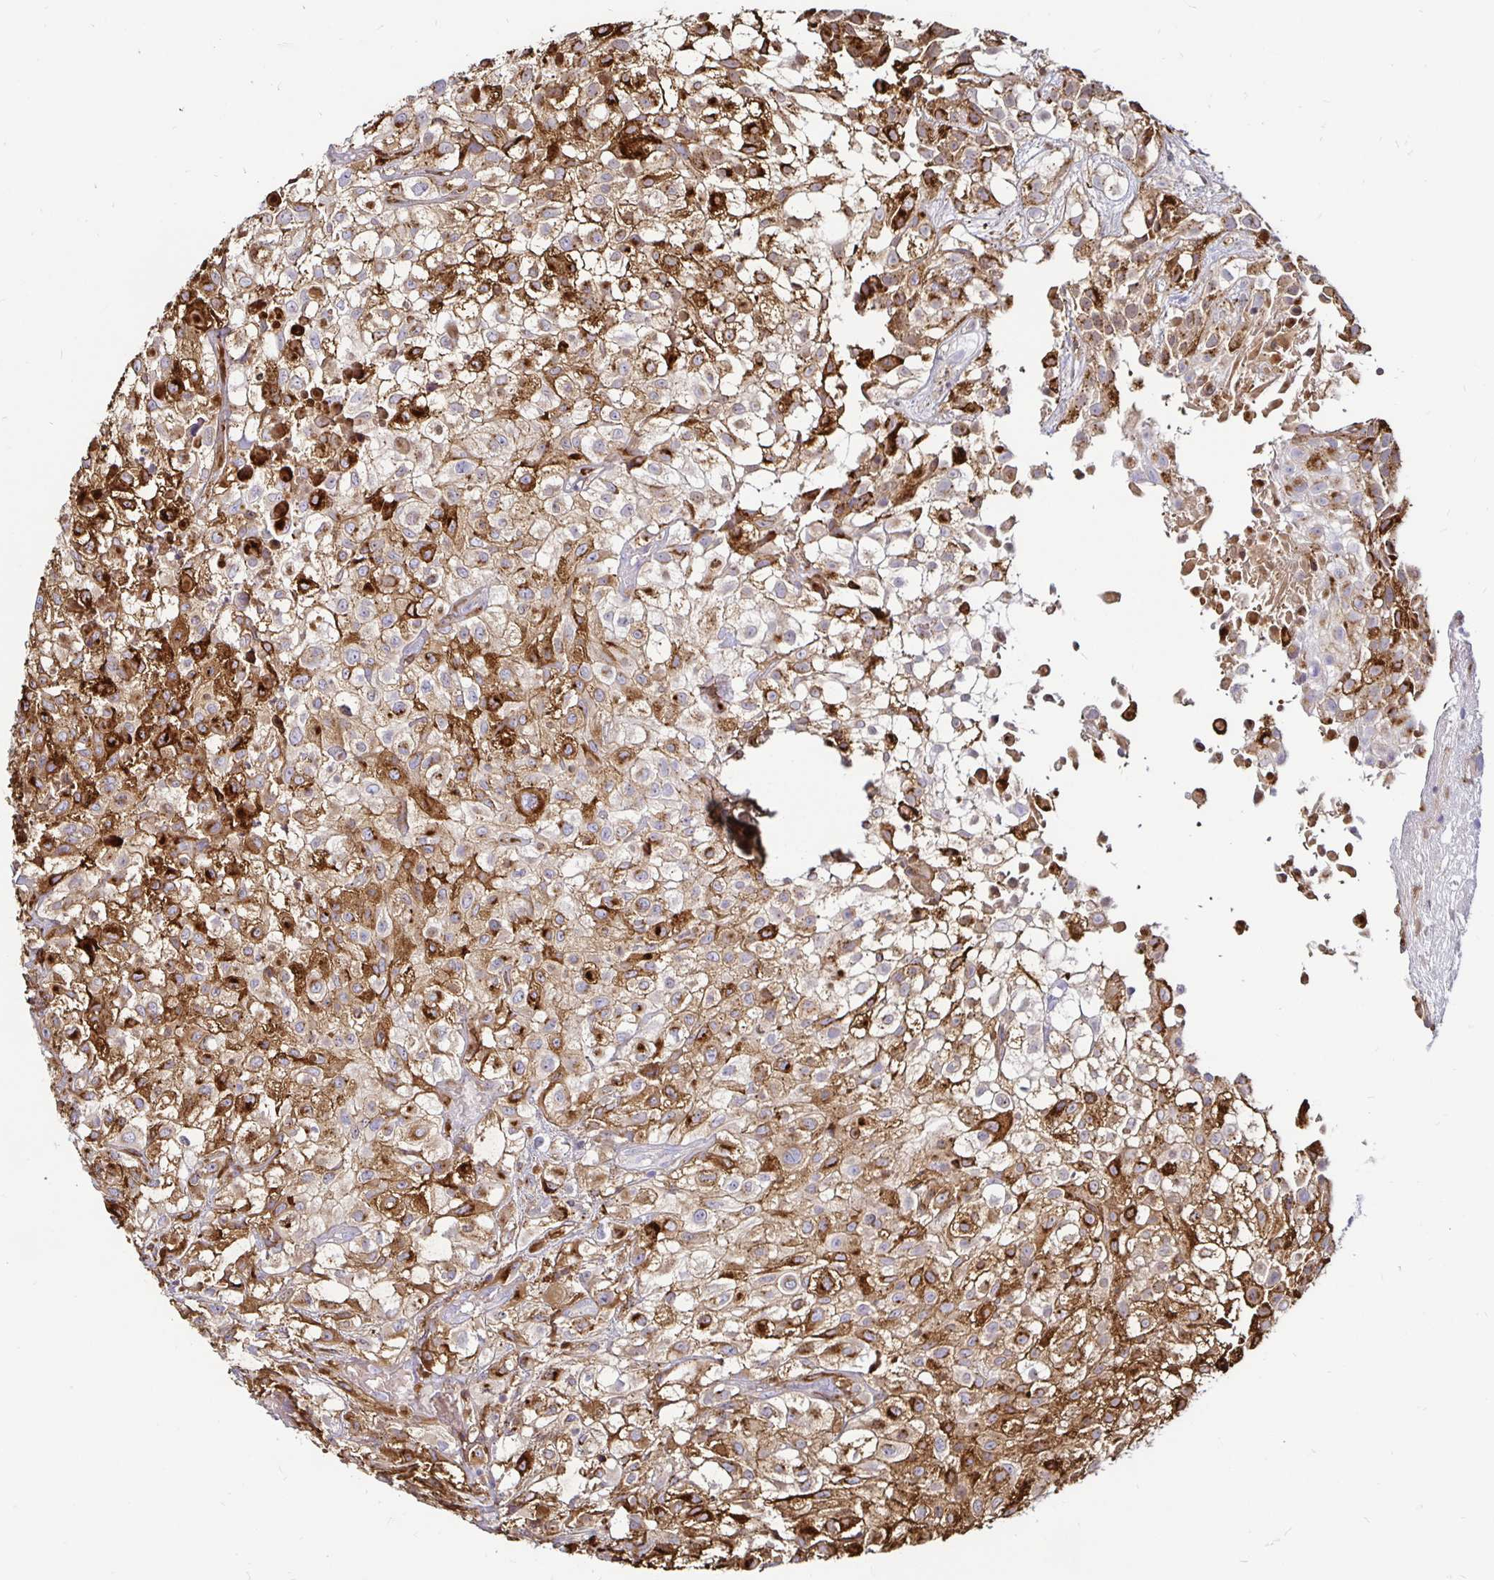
{"staining": {"intensity": "moderate", "quantity": ">75%", "location": "cytoplasmic/membranous"}, "tissue": "urothelial cancer", "cell_type": "Tumor cells", "image_type": "cancer", "snomed": [{"axis": "morphology", "description": "Urothelial carcinoma, High grade"}, {"axis": "topography", "description": "Urinary bladder"}], "caption": "High-magnification brightfield microscopy of urothelial cancer stained with DAB (brown) and counterstained with hematoxylin (blue). tumor cells exhibit moderate cytoplasmic/membranous positivity is seen in approximately>75% of cells.", "gene": "TIMP1", "patient": {"sex": "male", "age": 56}}